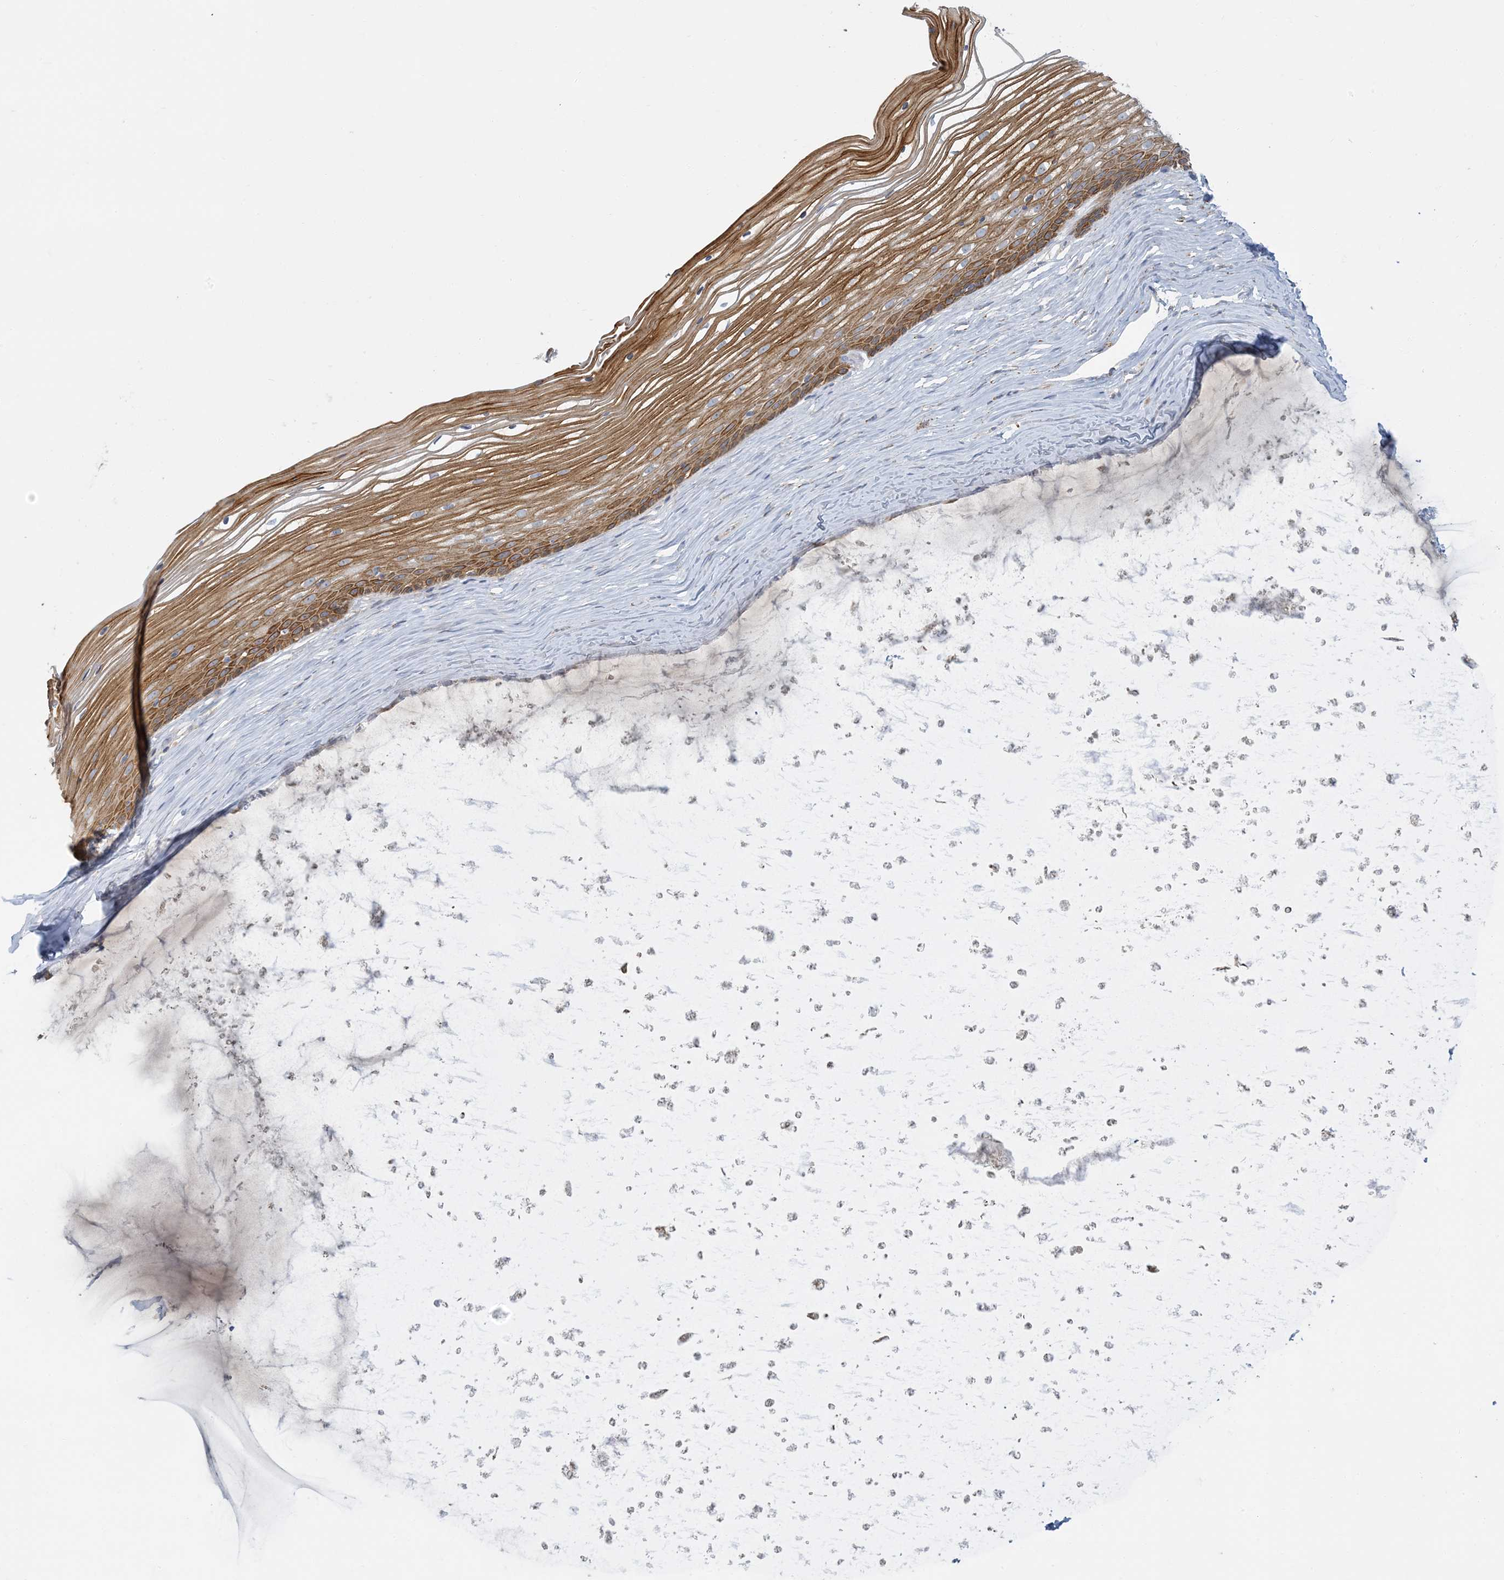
{"staining": {"intensity": "strong", "quantity": ">75%", "location": "cytoplasmic/membranous"}, "tissue": "vagina", "cell_type": "Squamous epithelial cells", "image_type": "normal", "snomed": [{"axis": "morphology", "description": "Normal tissue, NOS"}, {"axis": "topography", "description": "Vagina"}, {"axis": "topography", "description": "Cervix"}], "caption": "Immunohistochemical staining of normal vagina reveals strong cytoplasmic/membranous protein staining in approximately >75% of squamous epithelial cells. (IHC, brightfield microscopy, high magnification).", "gene": "LTN1", "patient": {"sex": "female", "age": 40}}